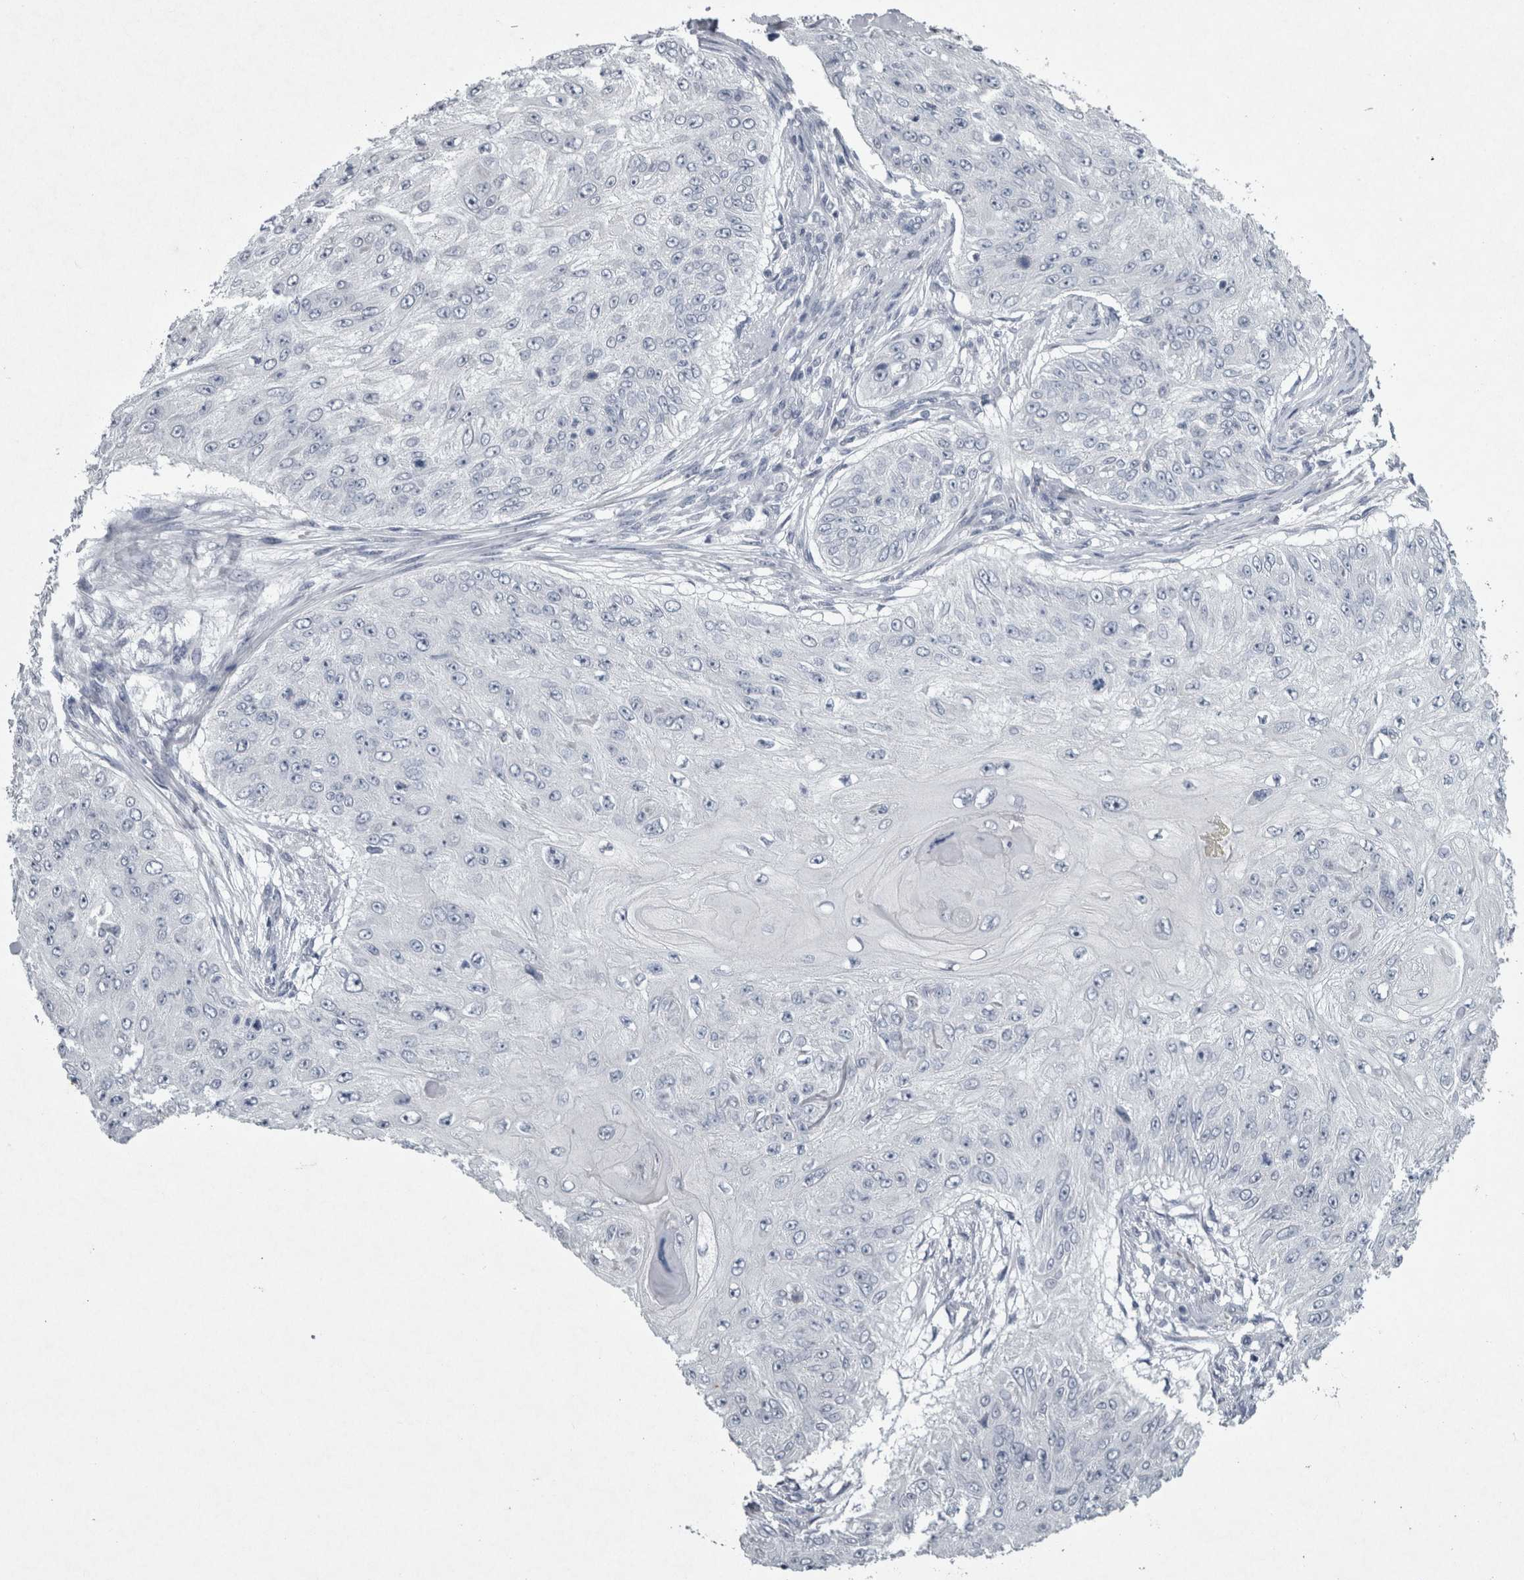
{"staining": {"intensity": "negative", "quantity": "none", "location": "none"}, "tissue": "skin cancer", "cell_type": "Tumor cells", "image_type": "cancer", "snomed": [{"axis": "morphology", "description": "Squamous cell carcinoma, NOS"}, {"axis": "topography", "description": "Skin"}], "caption": "This histopathology image is of skin cancer stained with immunohistochemistry to label a protein in brown with the nuclei are counter-stained blue. There is no staining in tumor cells. Nuclei are stained in blue.", "gene": "PDX1", "patient": {"sex": "female", "age": 80}}